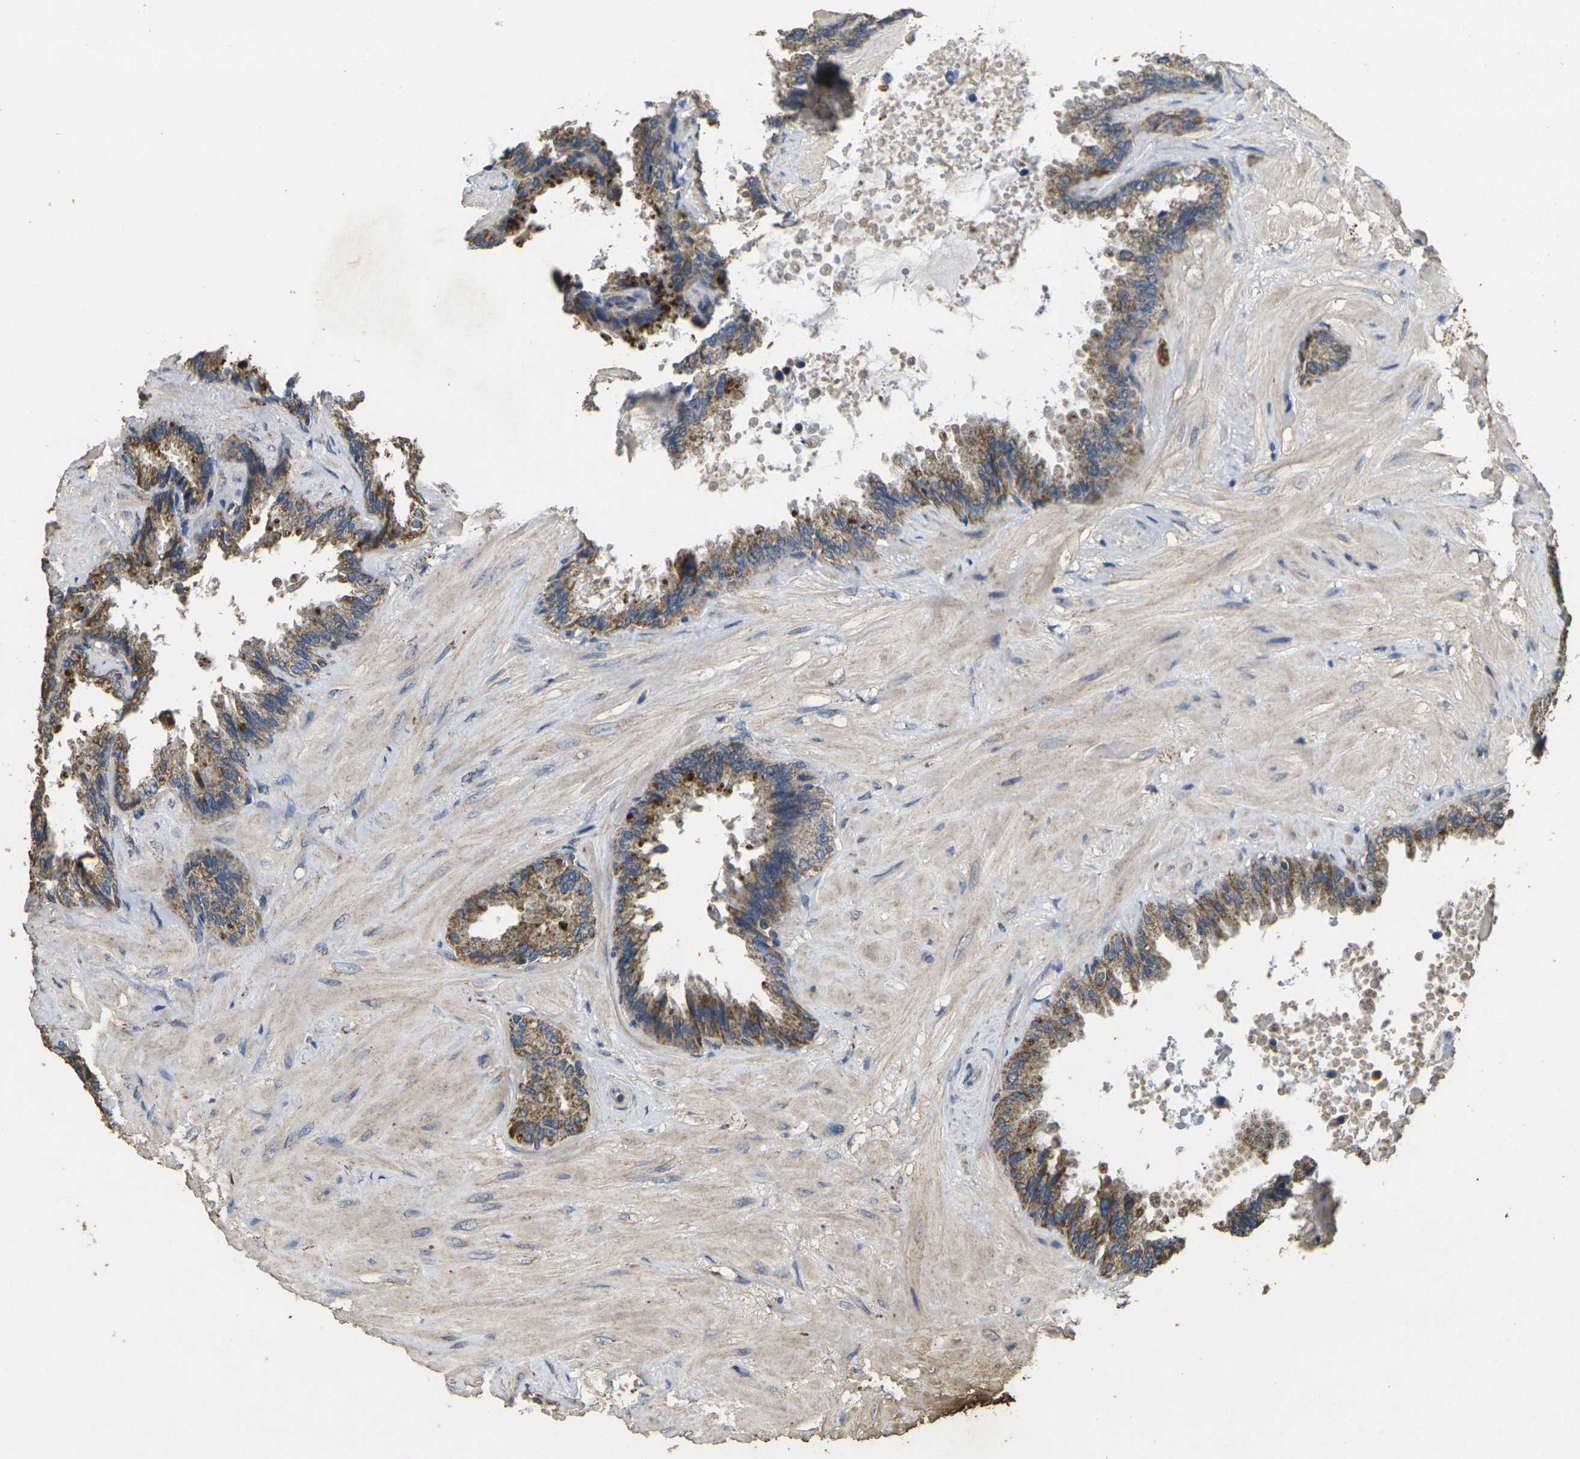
{"staining": {"intensity": "moderate", "quantity": ">75%", "location": "cytoplasmic/membranous"}, "tissue": "seminal vesicle", "cell_type": "Glandular cells", "image_type": "normal", "snomed": [{"axis": "morphology", "description": "Normal tissue, NOS"}, {"axis": "topography", "description": "Seminal veicle"}], "caption": "Protein analysis of benign seminal vesicle displays moderate cytoplasmic/membranous staining in approximately >75% of glandular cells. (DAB IHC with brightfield microscopy, high magnification).", "gene": "MAPK11", "patient": {"sex": "male", "age": 46}}